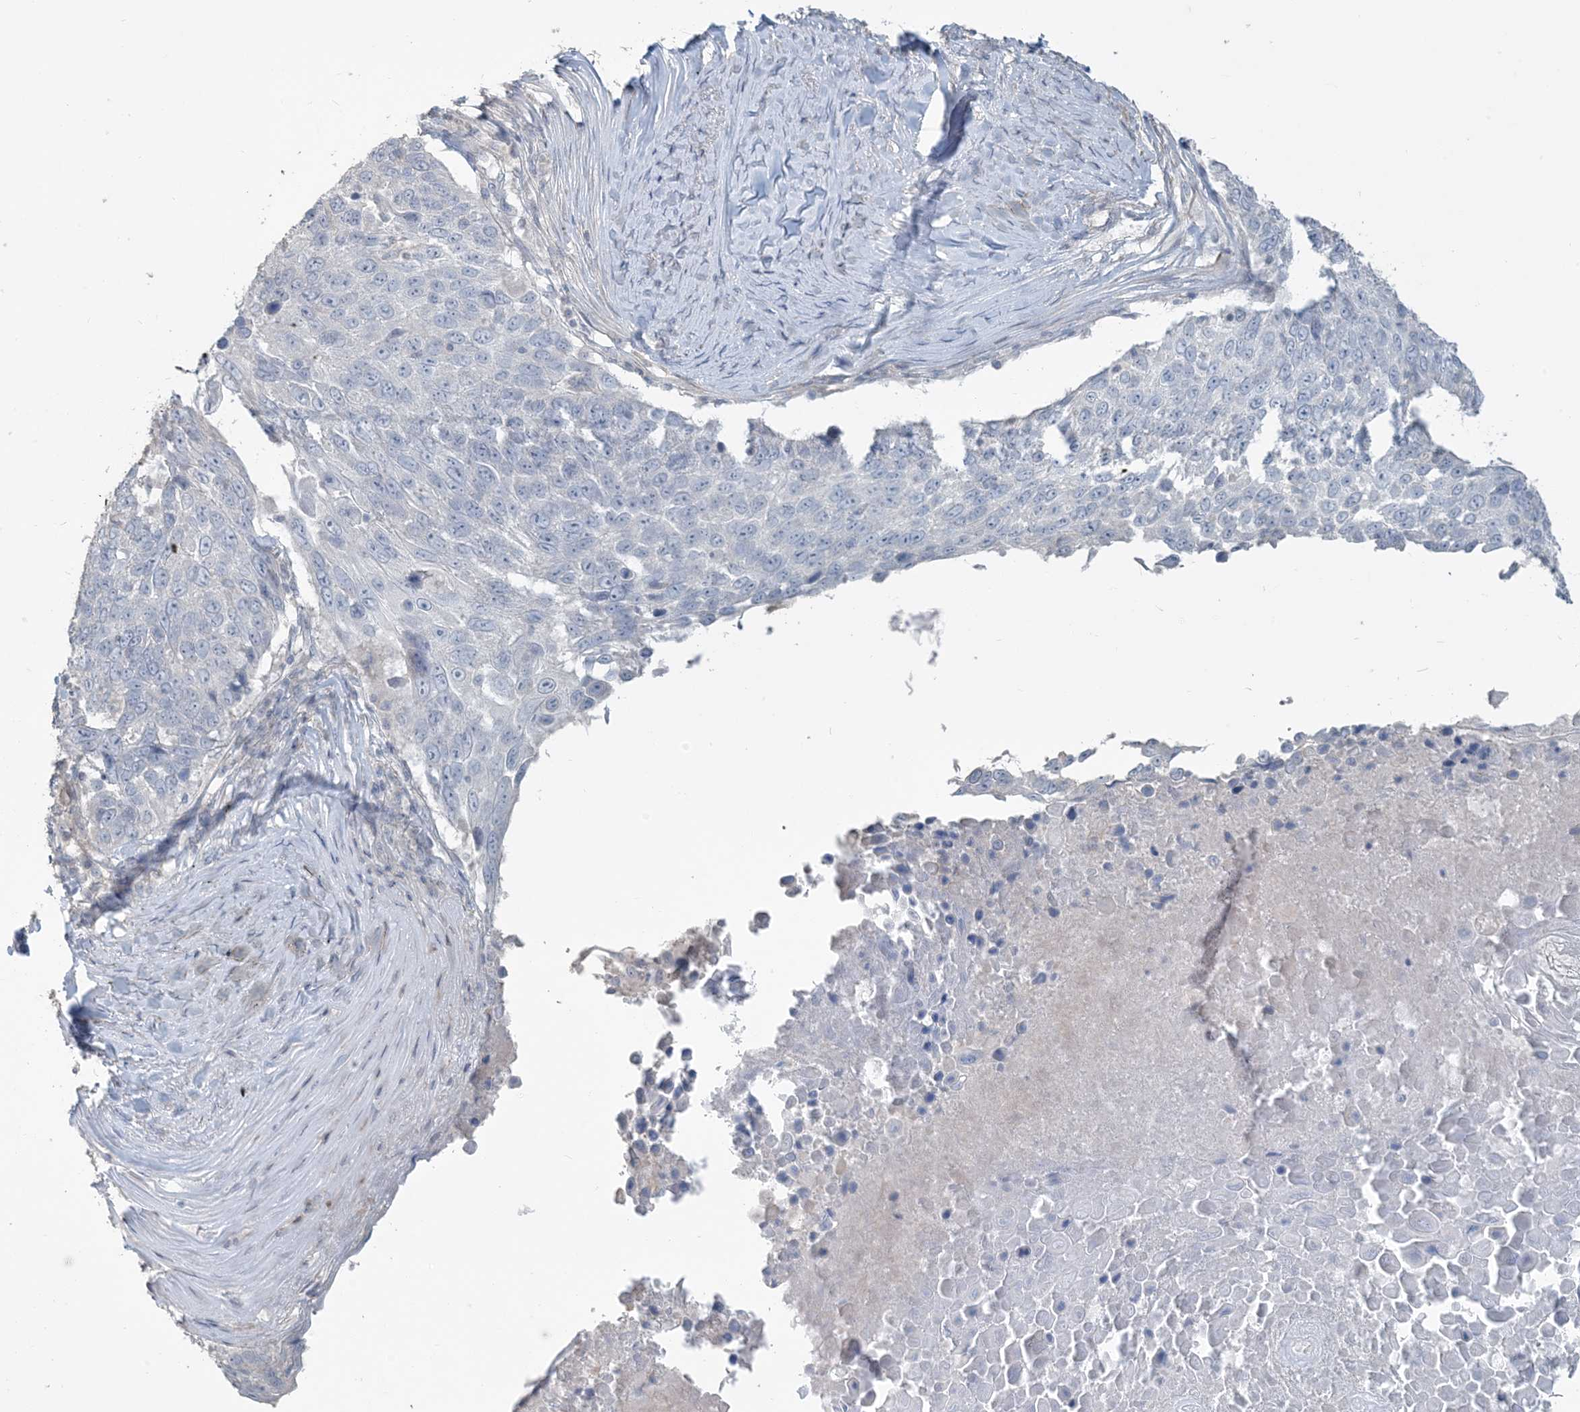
{"staining": {"intensity": "negative", "quantity": "none", "location": "none"}, "tissue": "lung cancer", "cell_type": "Tumor cells", "image_type": "cancer", "snomed": [{"axis": "morphology", "description": "Squamous cell carcinoma, NOS"}, {"axis": "topography", "description": "Lung"}], "caption": "Photomicrograph shows no protein staining in tumor cells of lung cancer tissue.", "gene": "NPHS2", "patient": {"sex": "male", "age": 66}}